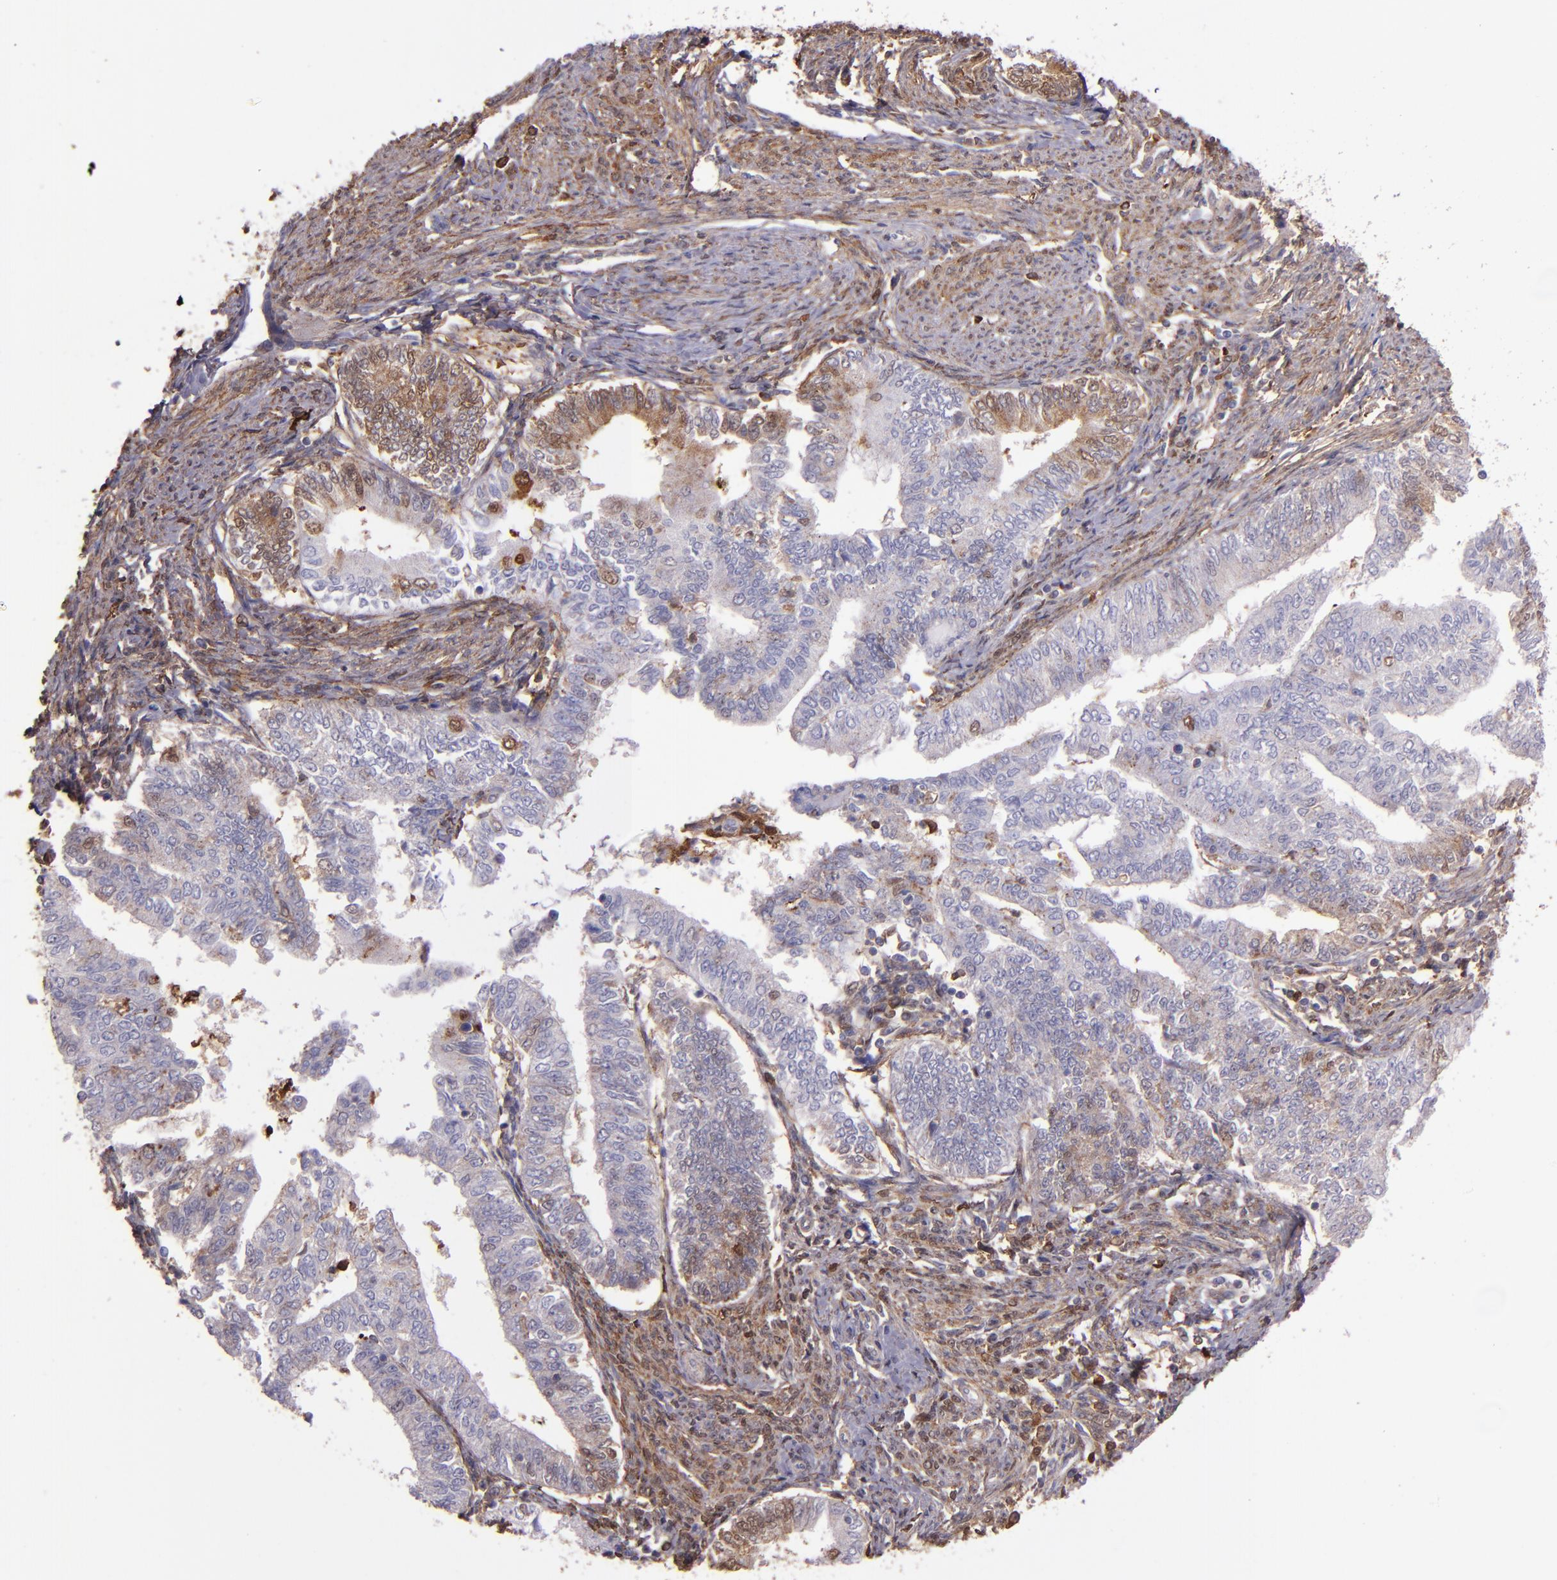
{"staining": {"intensity": "weak", "quantity": "25%-75%", "location": "cytoplasmic/membranous,nuclear"}, "tissue": "endometrial cancer", "cell_type": "Tumor cells", "image_type": "cancer", "snomed": [{"axis": "morphology", "description": "Adenocarcinoma, NOS"}, {"axis": "topography", "description": "Endometrium"}], "caption": "An immunohistochemistry (IHC) histopathology image of neoplastic tissue is shown. Protein staining in brown highlights weak cytoplasmic/membranous and nuclear positivity in endometrial cancer within tumor cells.", "gene": "WASHC1", "patient": {"sex": "female", "age": 66}}